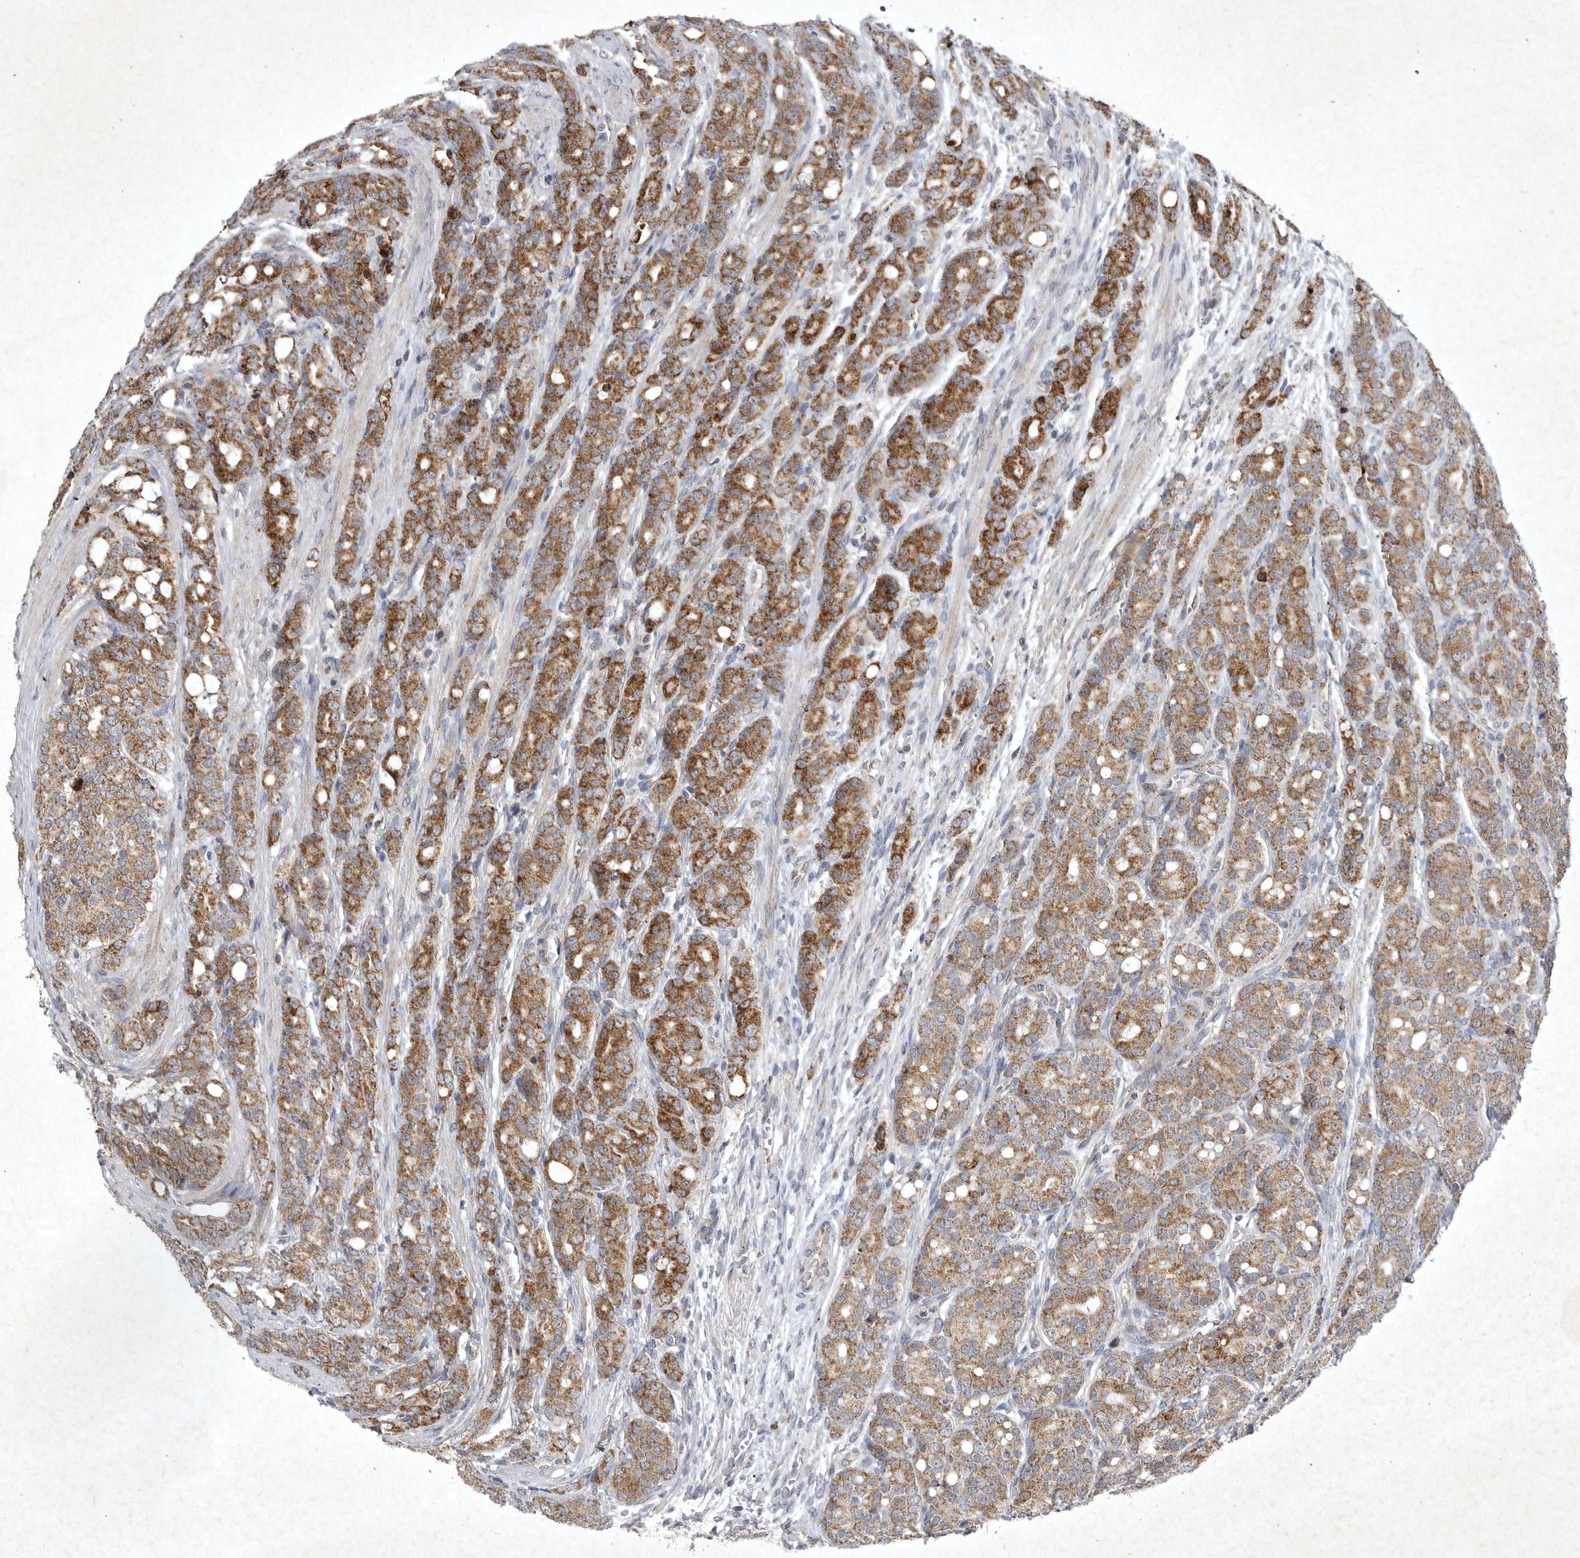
{"staining": {"intensity": "moderate", "quantity": ">75%", "location": "cytoplasmic/membranous"}, "tissue": "prostate cancer", "cell_type": "Tumor cells", "image_type": "cancer", "snomed": [{"axis": "morphology", "description": "Adenocarcinoma, High grade"}, {"axis": "topography", "description": "Prostate"}], "caption": "Human adenocarcinoma (high-grade) (prostate) stained for a protein (brown) exhibits moderate cytoplasmic/membranous positive positivity in about >75% of tumor cells.", "gene": "DDR1", "patient": {"sex": "male", "age": 62}}